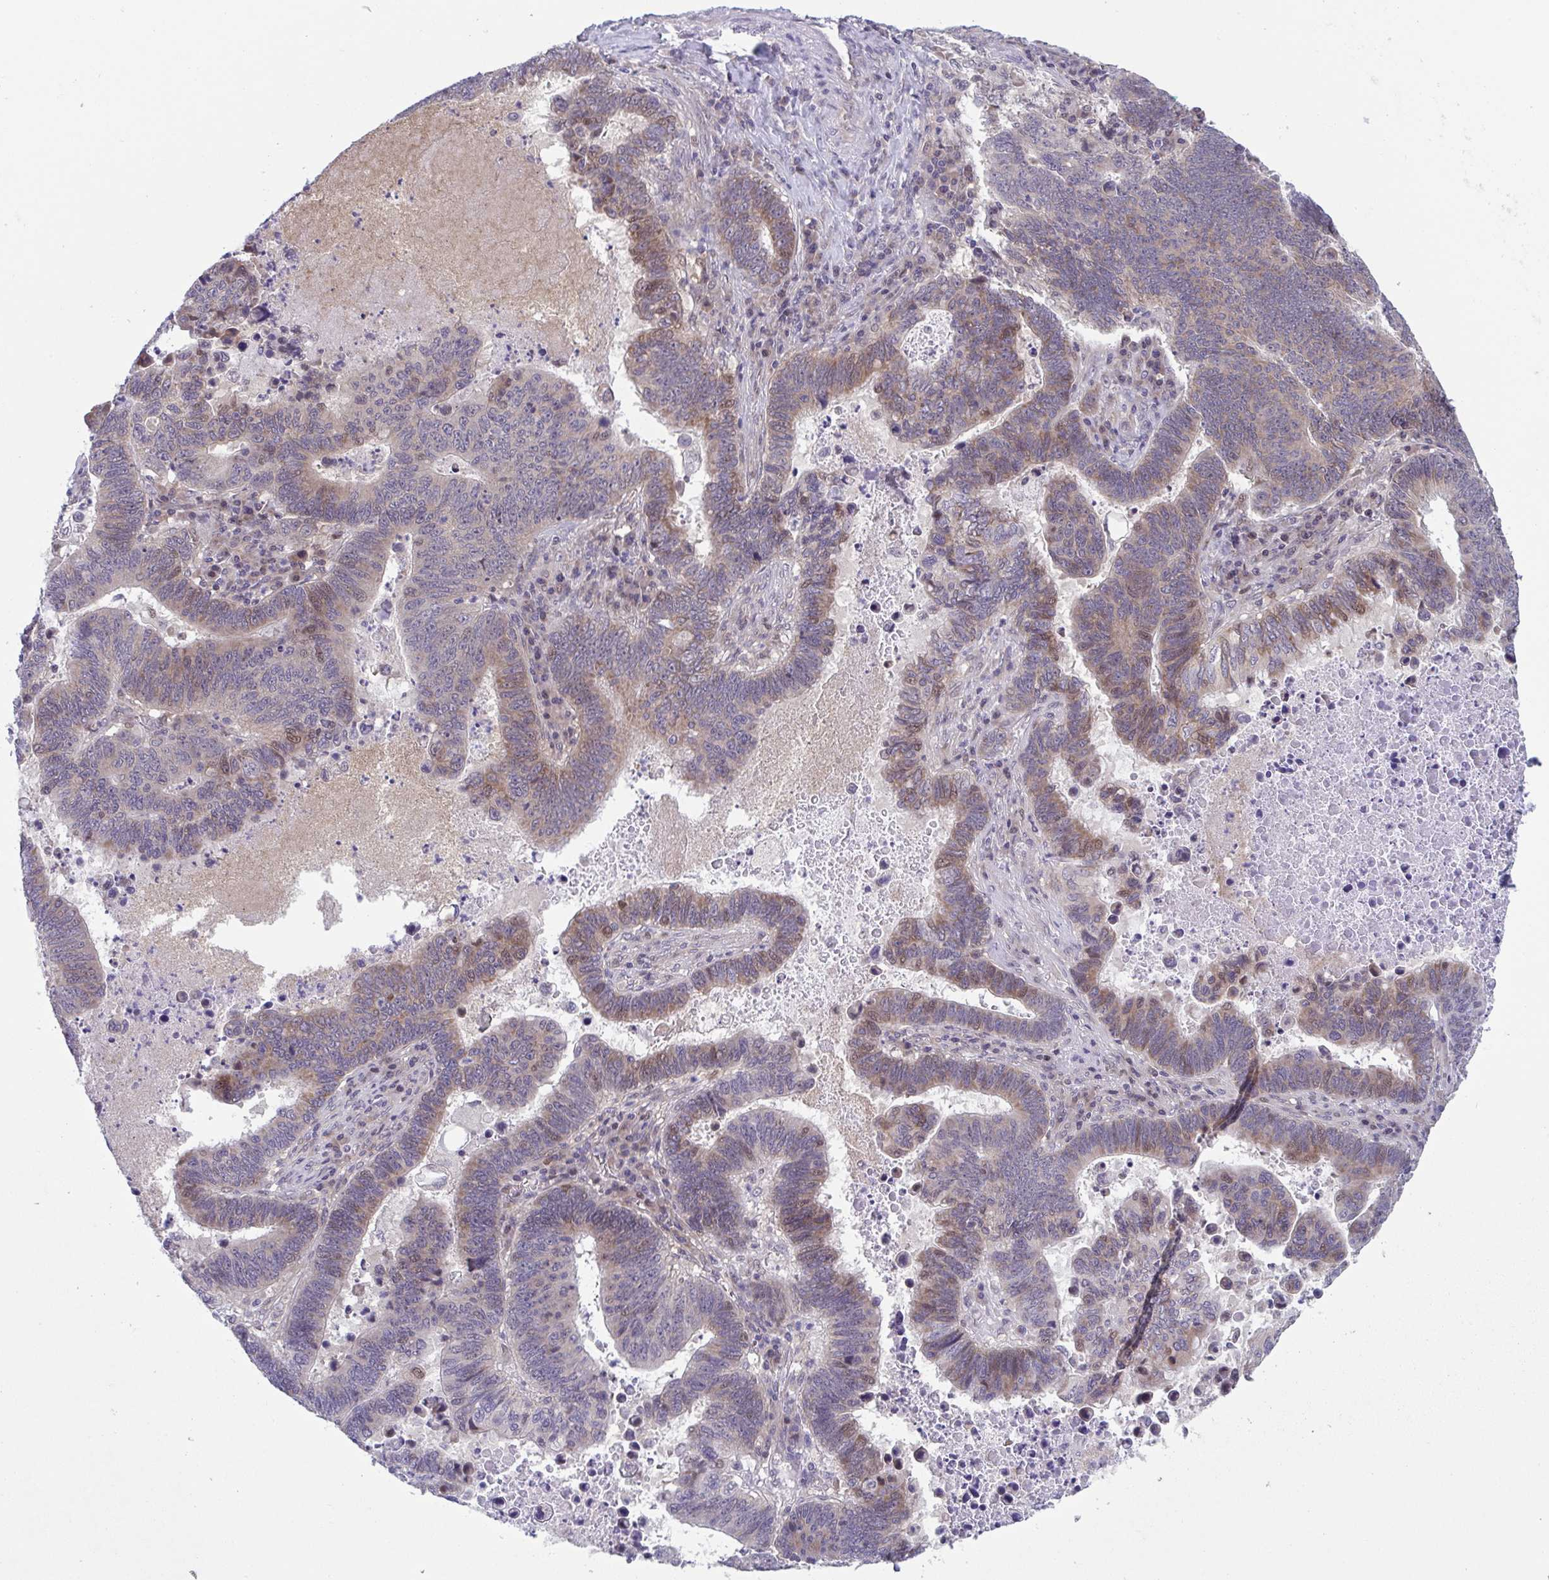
{"staining": {"intensity": "moderate", "quantity": "25%-75%", "location": "cytoplasmic/membranous,nuclear"}, "tissue": "lung cancer", "cell_type": "Tumor cells", "image_type": "cancer", "snomed": [{"axis": "morphology", "description": "Aneuploidy"}, {"axis": "morphology", "description": "Adenocarcinoma, NOS"}, {"axis": "morphology", "description": "Adenocarcinoma primary or metastatic"}, {"axis": "topography", "description": "Lung"}], "caption": "The histopathology image shows staining of adenocarcinoma primary or metastatic (lung), revealing moderate cytoplasmic/membranous and nuclear protein positivity (brown color) within tumor cells. Nuclei are stained in blue.", "gene": "RIOK1", "patient": {"sex": "female", "age": 75}}